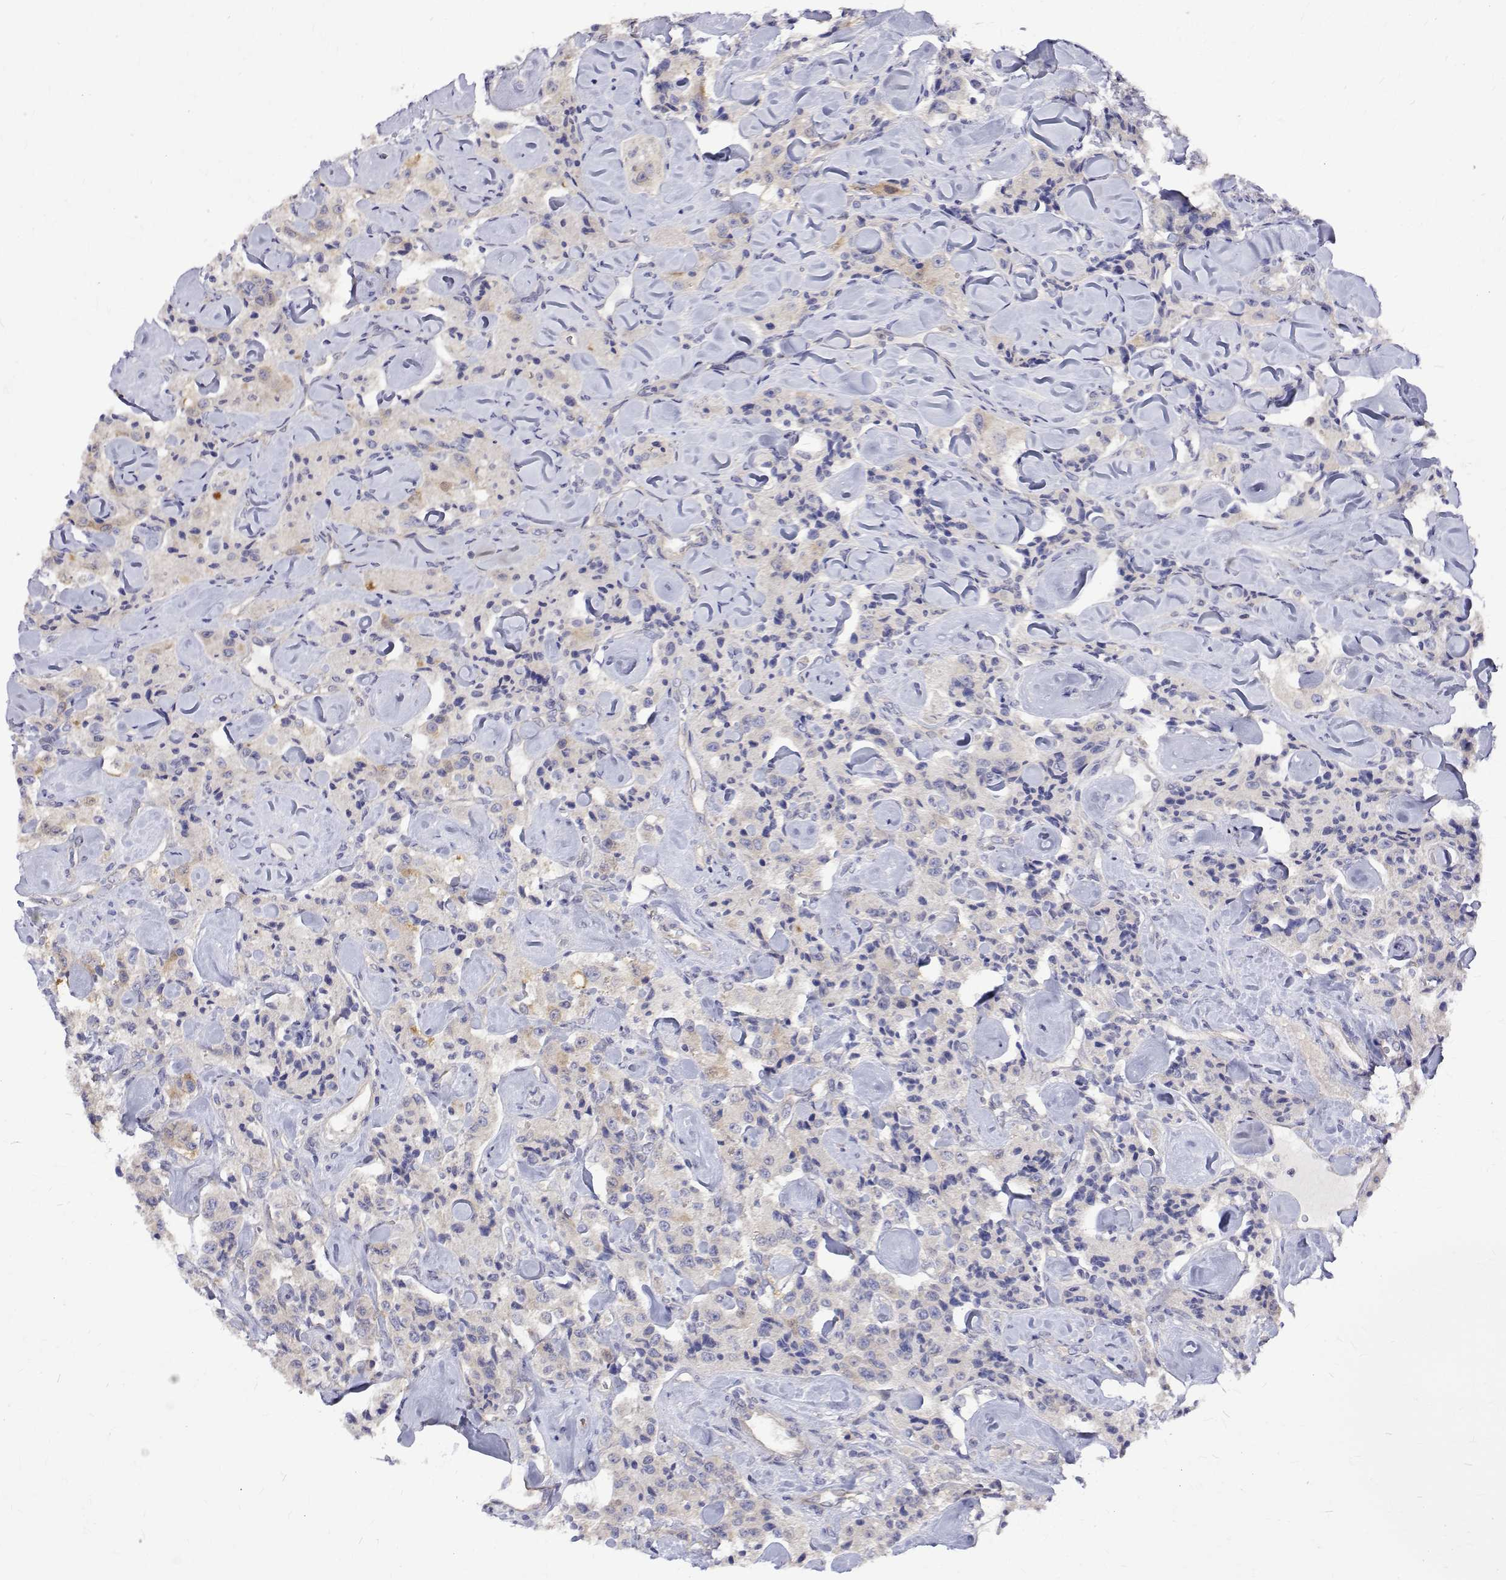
{"staining": {"intensity": "negative", "quantity": "none", "location": "none"}, "tissue": "carcinoid", "cell_type": "Tumor cells", "image_type": "cancer", "snomed": [{"axis": "morphology", "description": "Carcinoid, malignant, NOS"}, {"axis": "topography", "description": "Pancreas"}], "caption": "Tumor cells are negative for brown protein staining in carcinoid. (DAB (3,3'-diaminobenzidine) IHC visualized using brightfield microscopy, high magnification).", "gene": "PADI1", "patient": {"sex": "male", "age": 41}}